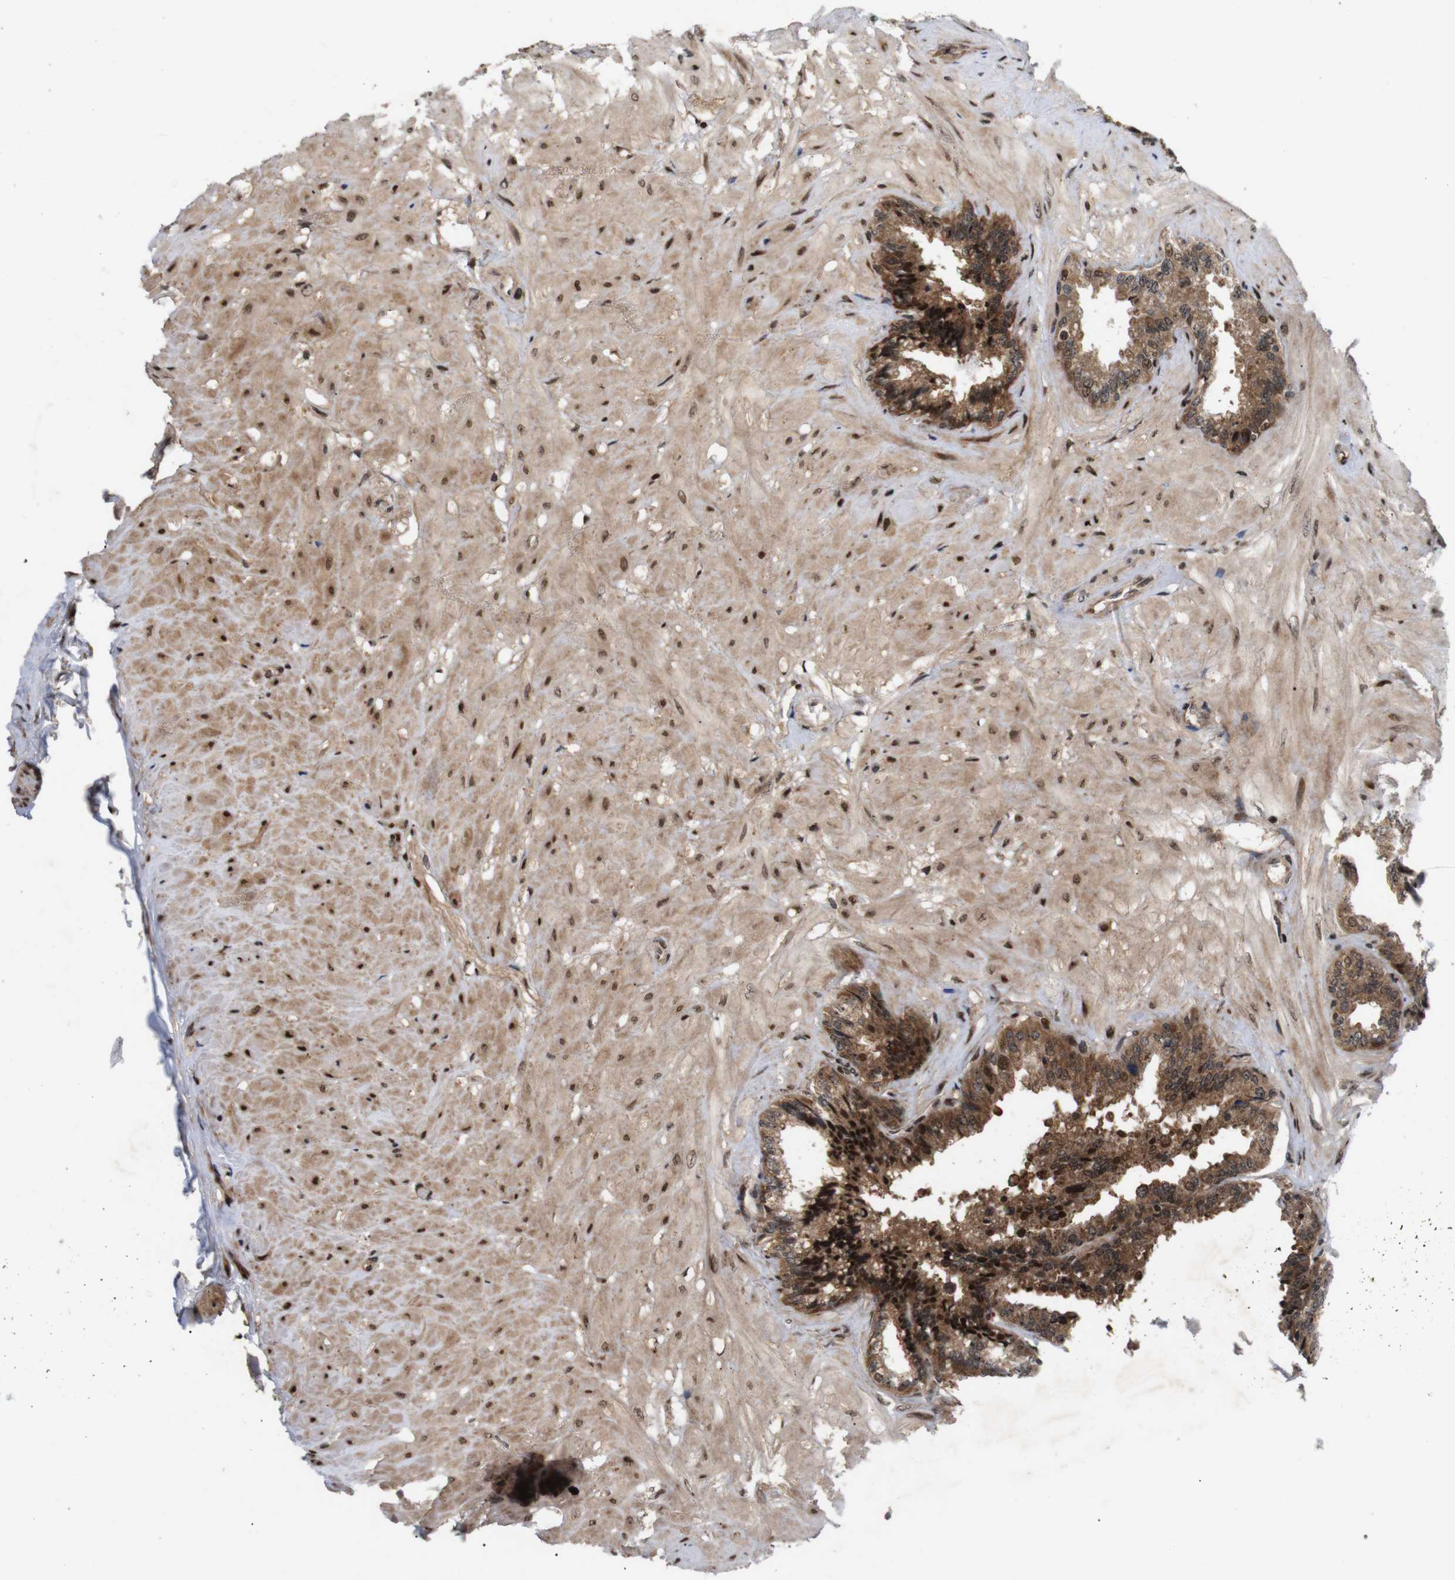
{"staining": {"intensity": "moderate", "quantity": ">75%", "location": "cytoplasmic/membranous,nuclear"}, "tissue": "seminal vesicle", "cell_type": "Glandular cells", "image_type": "normal", "snomed": [{"axis": "morphology", "description": "Normal tissue, NOS"}, {"axis": "topography", "description": "Seminal veicle"}], "caption": "IHC (DAB) staining of normal human seminal vesicle demonstrates moderate cytoplasmic/membranous,nuclear protein staining in approximately >75% of glandular cells.", "gene": "KIF23", "patient": {"sex": "male", "age": 46}}